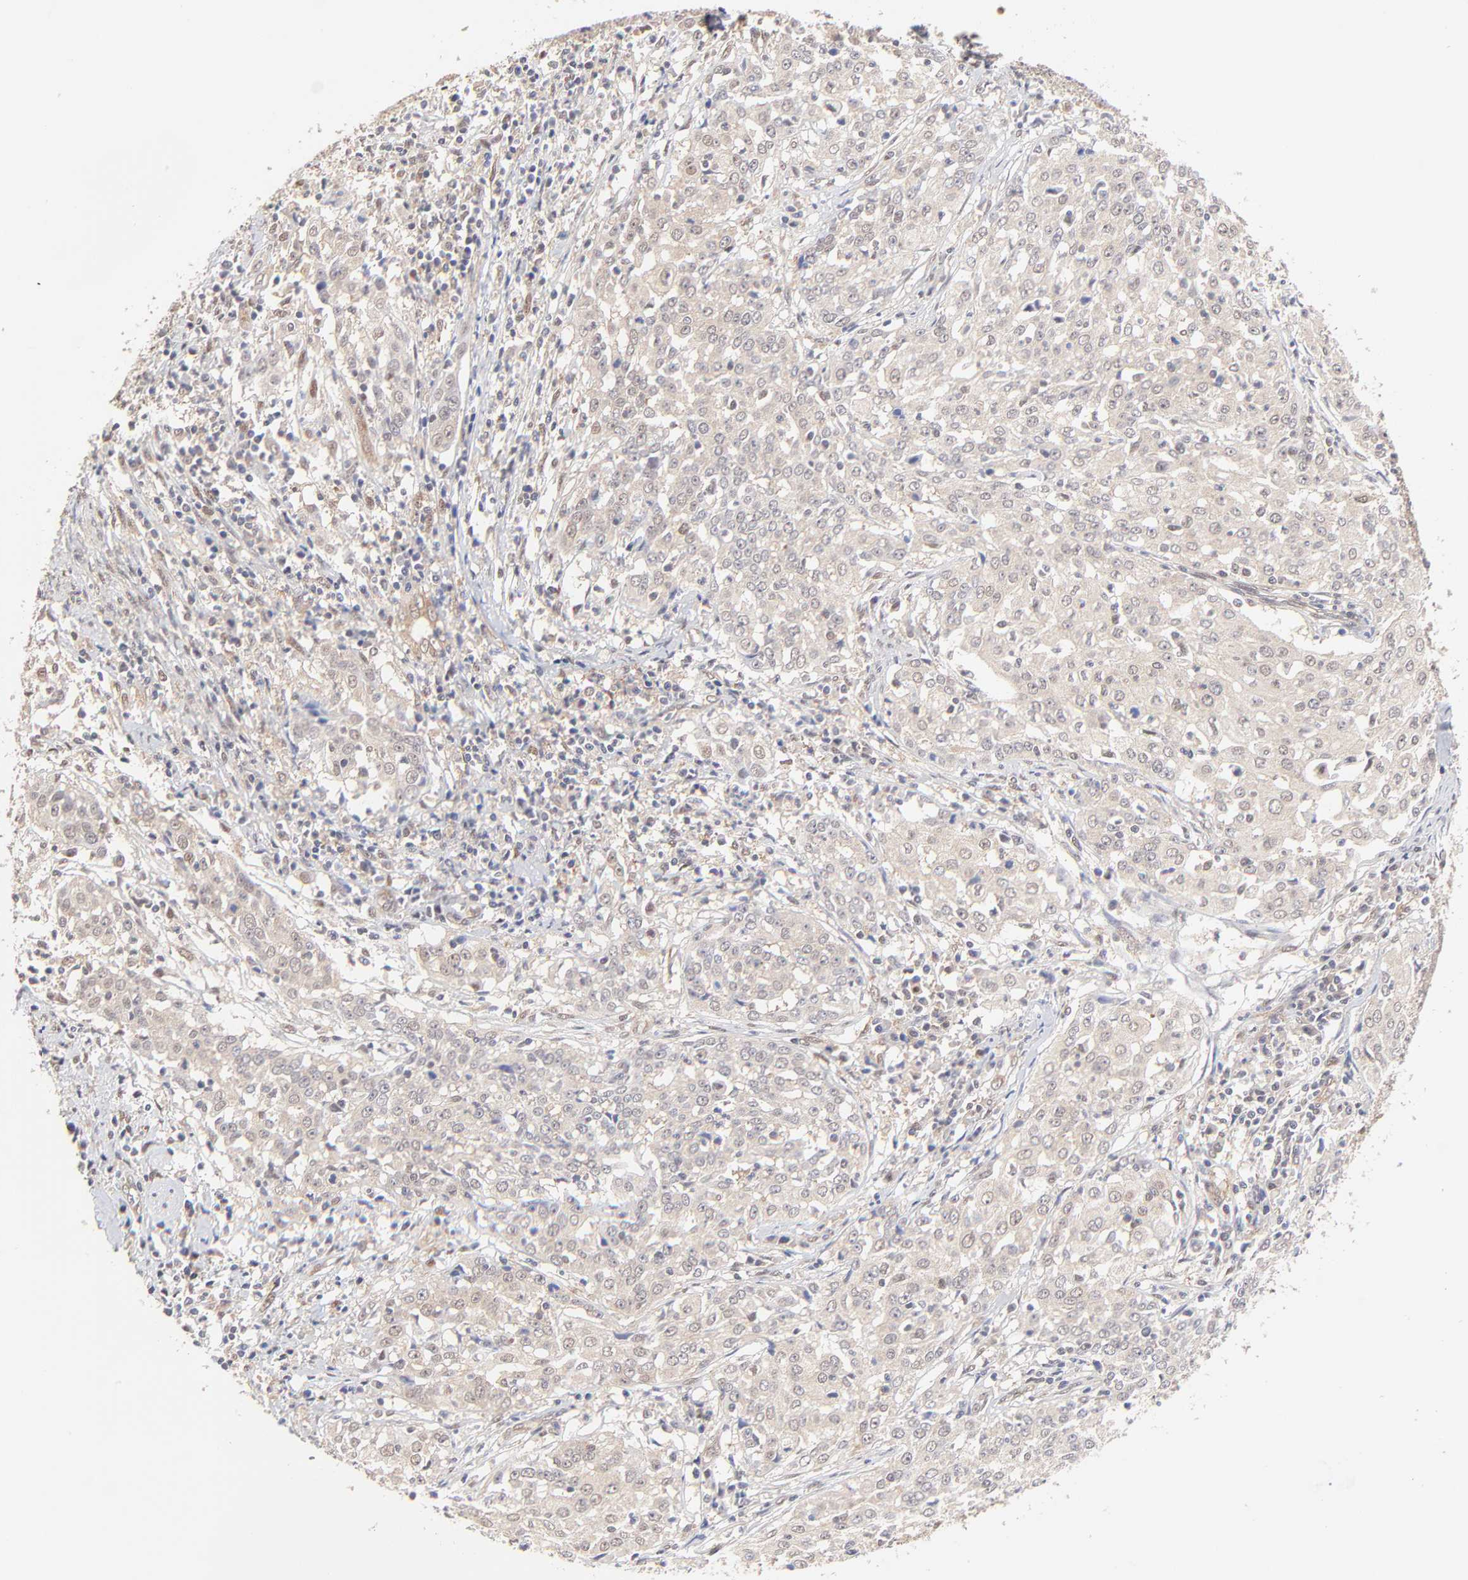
{"staining": {"intensity": "weak", "quantity": ">75%", "location": "cytoplasmic/membranous"}, "tissue": "cervical cancer", "cell_type": "Tumor cells", "image_type": "cancer", "snomed": [{"axis": "morphology", "description": "Squamous cell carcinoma, NOS"}, {"axis": "topography", "description": "Cervix"}], "caption": "Cervical cancer (squamous cell carcinoma) was stained to show a protein in brown. There is low levels of weak cytoplasmic/membranous positivity in about >75% of tumor cells. Using DAB (brown) and hematoxylin (blue) stains, captured at high magnification using brightfield microscopy.", "gene": "PSMC4", "patient": {"sex": "female", "age": 39}}